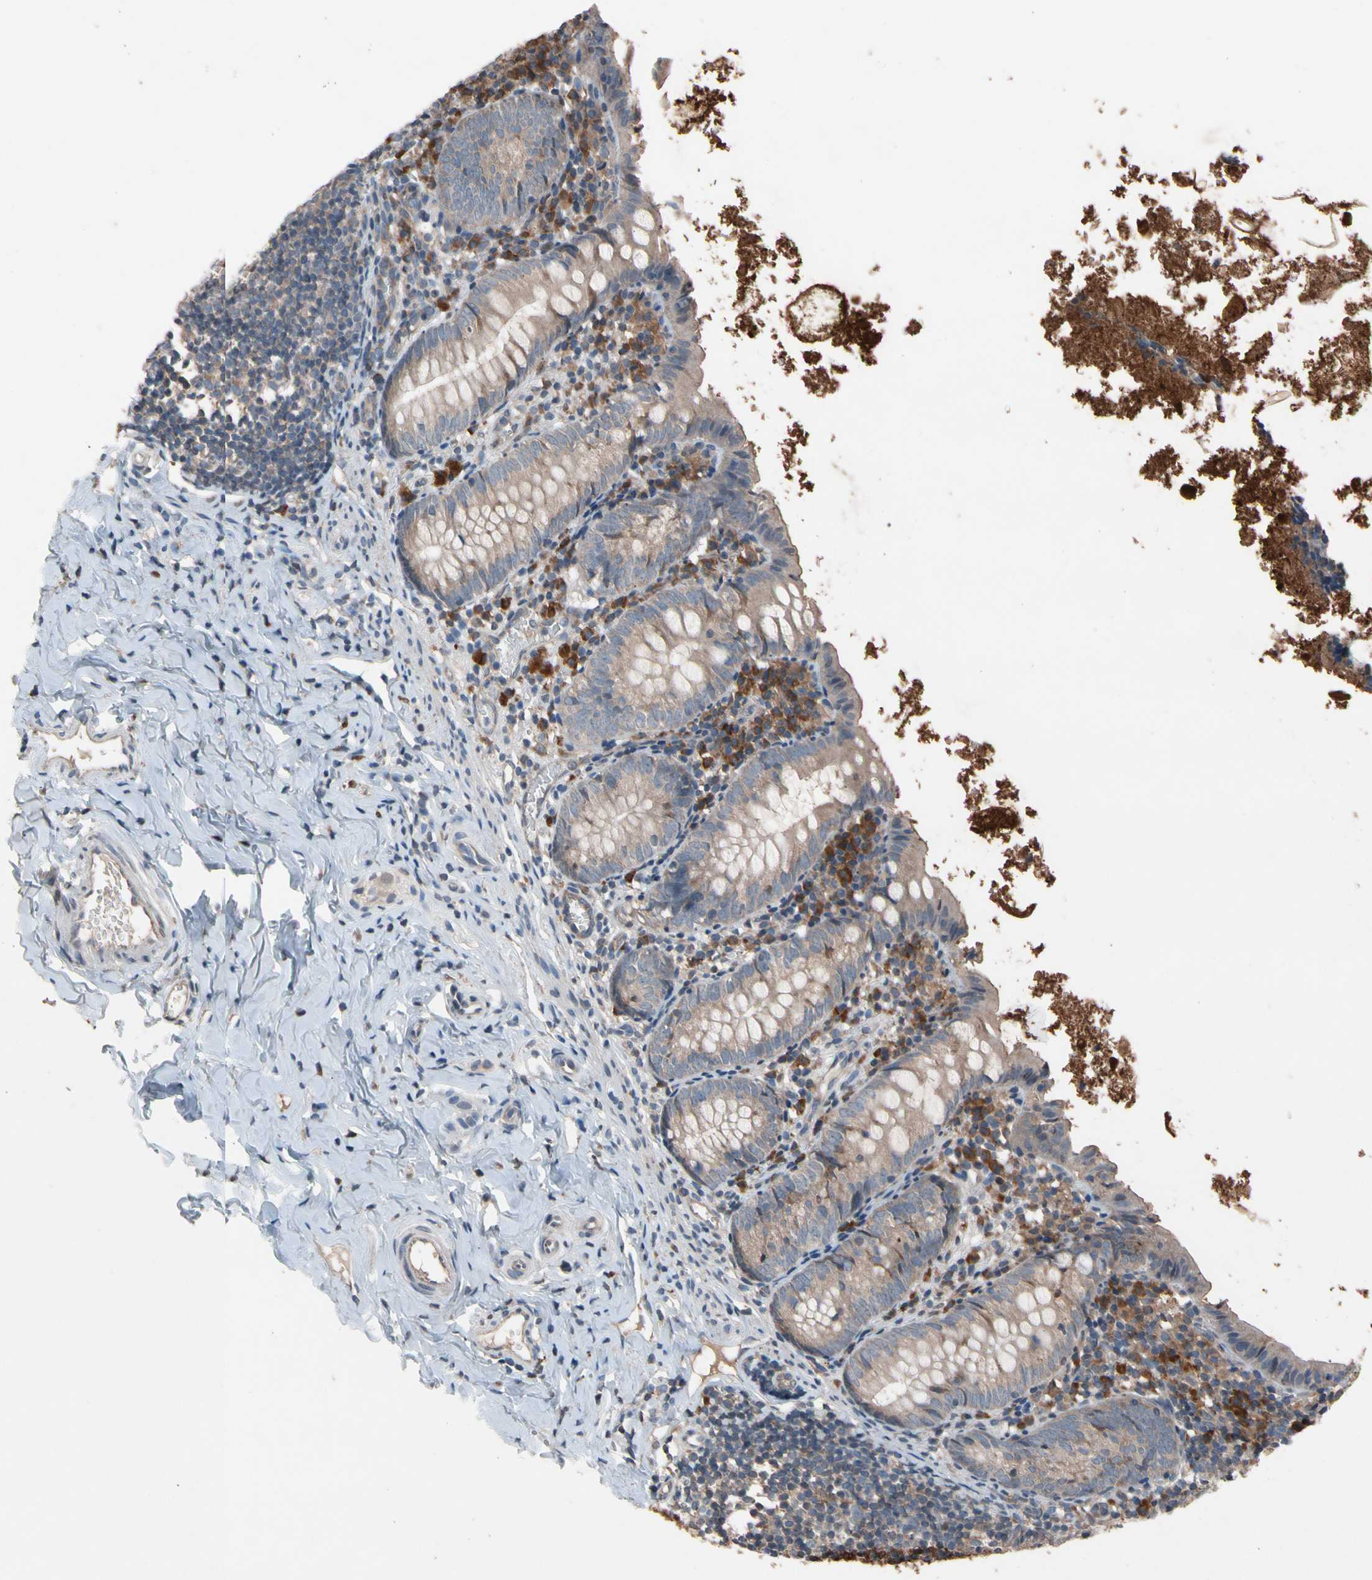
{"staining": {"intensity": "moderate", "quantity": "25%-75%", "location": "cytoplasmic/membranous"}, "tissue": "appendix", "cell_type": "Glandular cells", "image_type": "normal", "snomed": [{"axis": "morphology", "description": "Normal tissue, NOS"}, {"axis": "topography", "description": "Appendix"}], "caption": "A medium amount of moderate cytoplasmic/membranous staining is present in about 25%-75% of glandular cells in benign appendix. (DAB (3,3'-diaminobenzidine) = brown stain, brightfield microscopy at high magnification).", "gene": "PRDX4", "patient": {"sex": "female", "age": 10}}